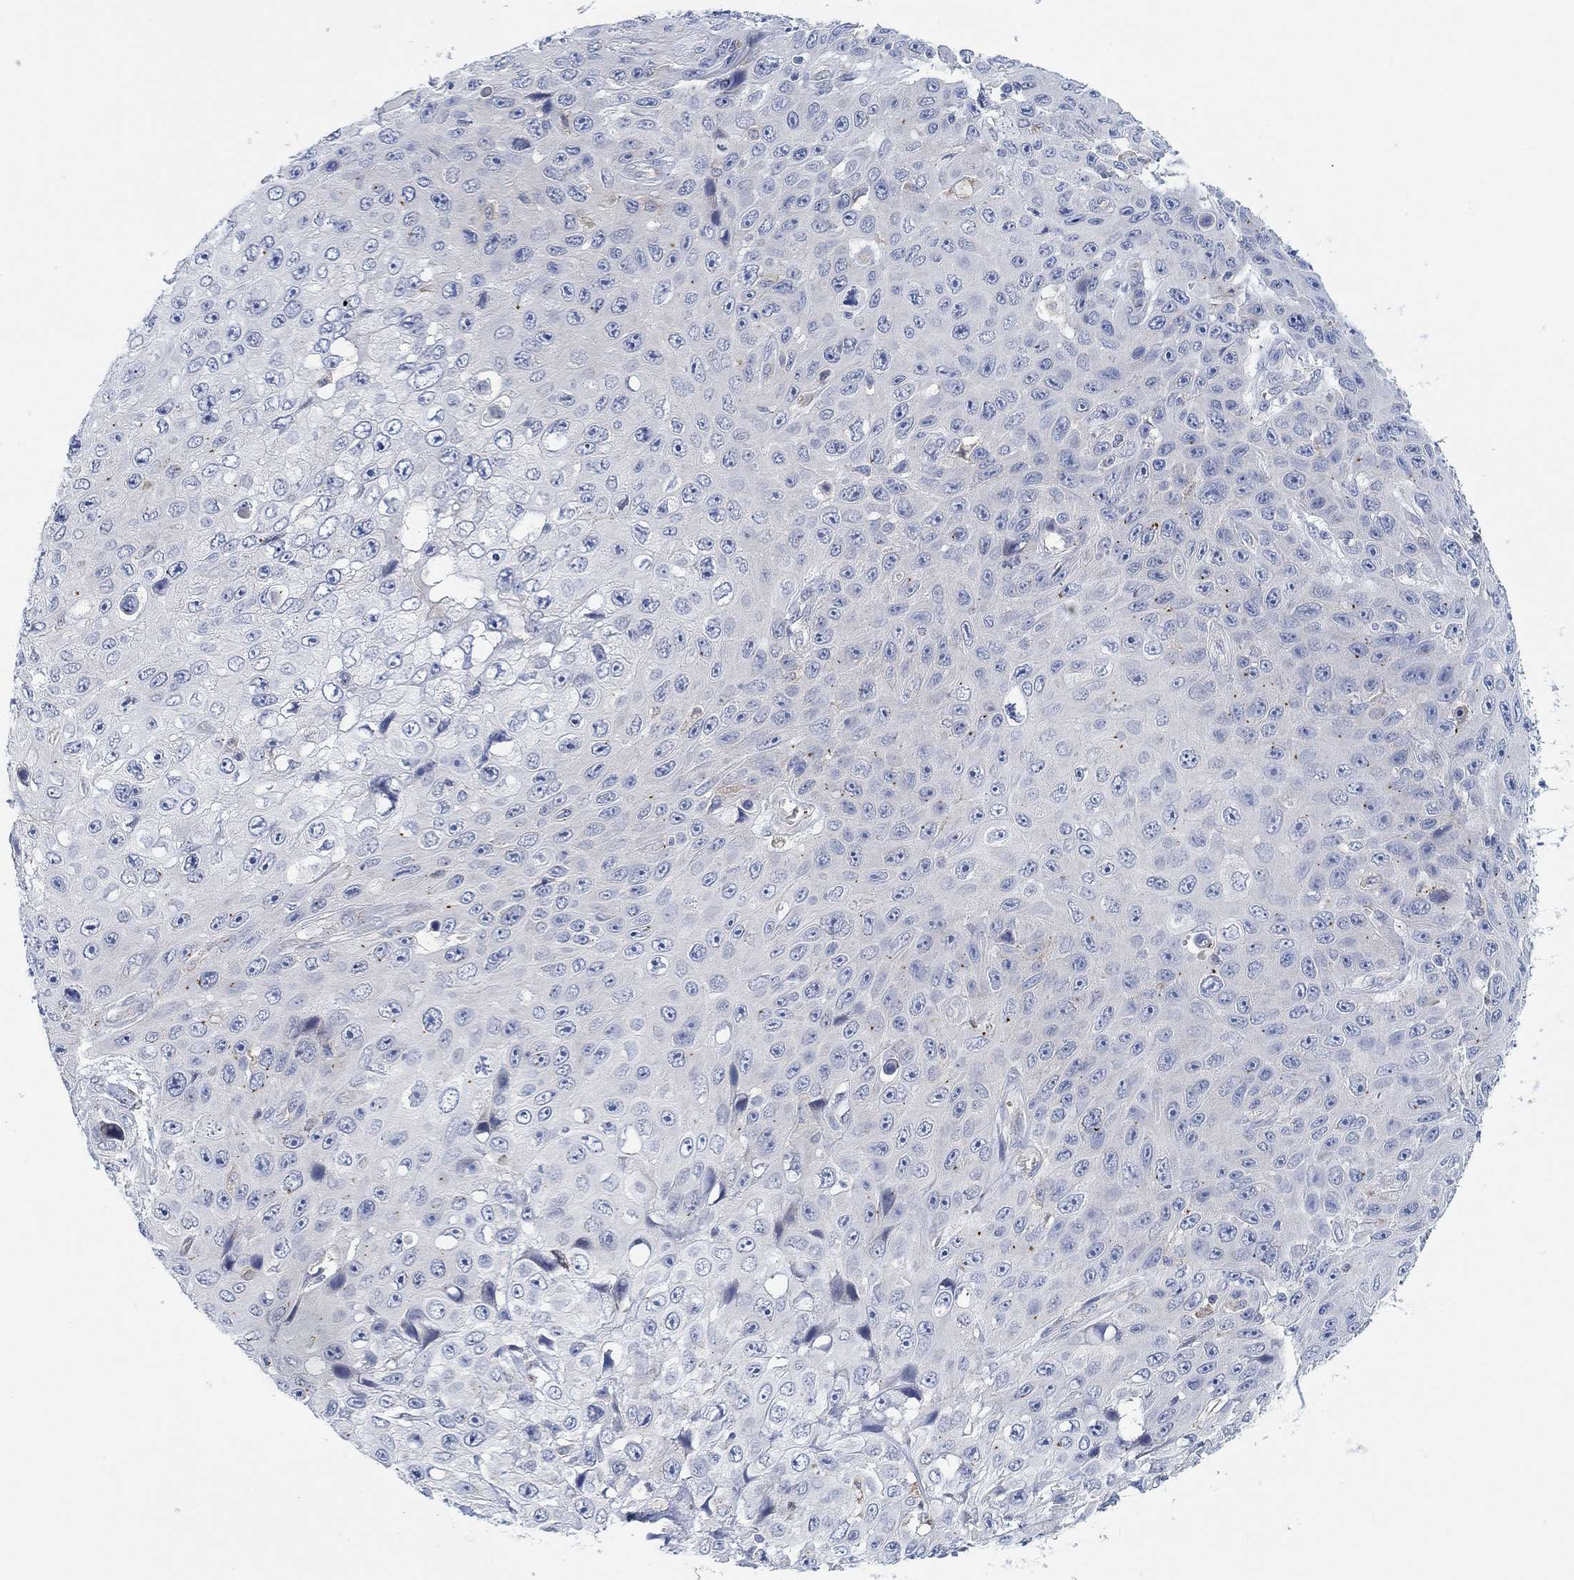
{"staining": {"intensity": "negative", "quantity": "none", "location": "none"}, "tissue": "skin cancer", "cell_type": "Tumor cells", "image_type": "cancer", "snomed": [{"axis": "morphology", "description": "Squamous cell carcinoma, NOS"}, {"axis": "topography", "description": "Skin"}], "caption": "Tumor cells are negative for brown protein staining in skin squamous cell carcinoma. (IHC, brightfield microscopy, high magnification).", "gene": "PMFBP1", "patient": {"sex": "male", "age": 82}}